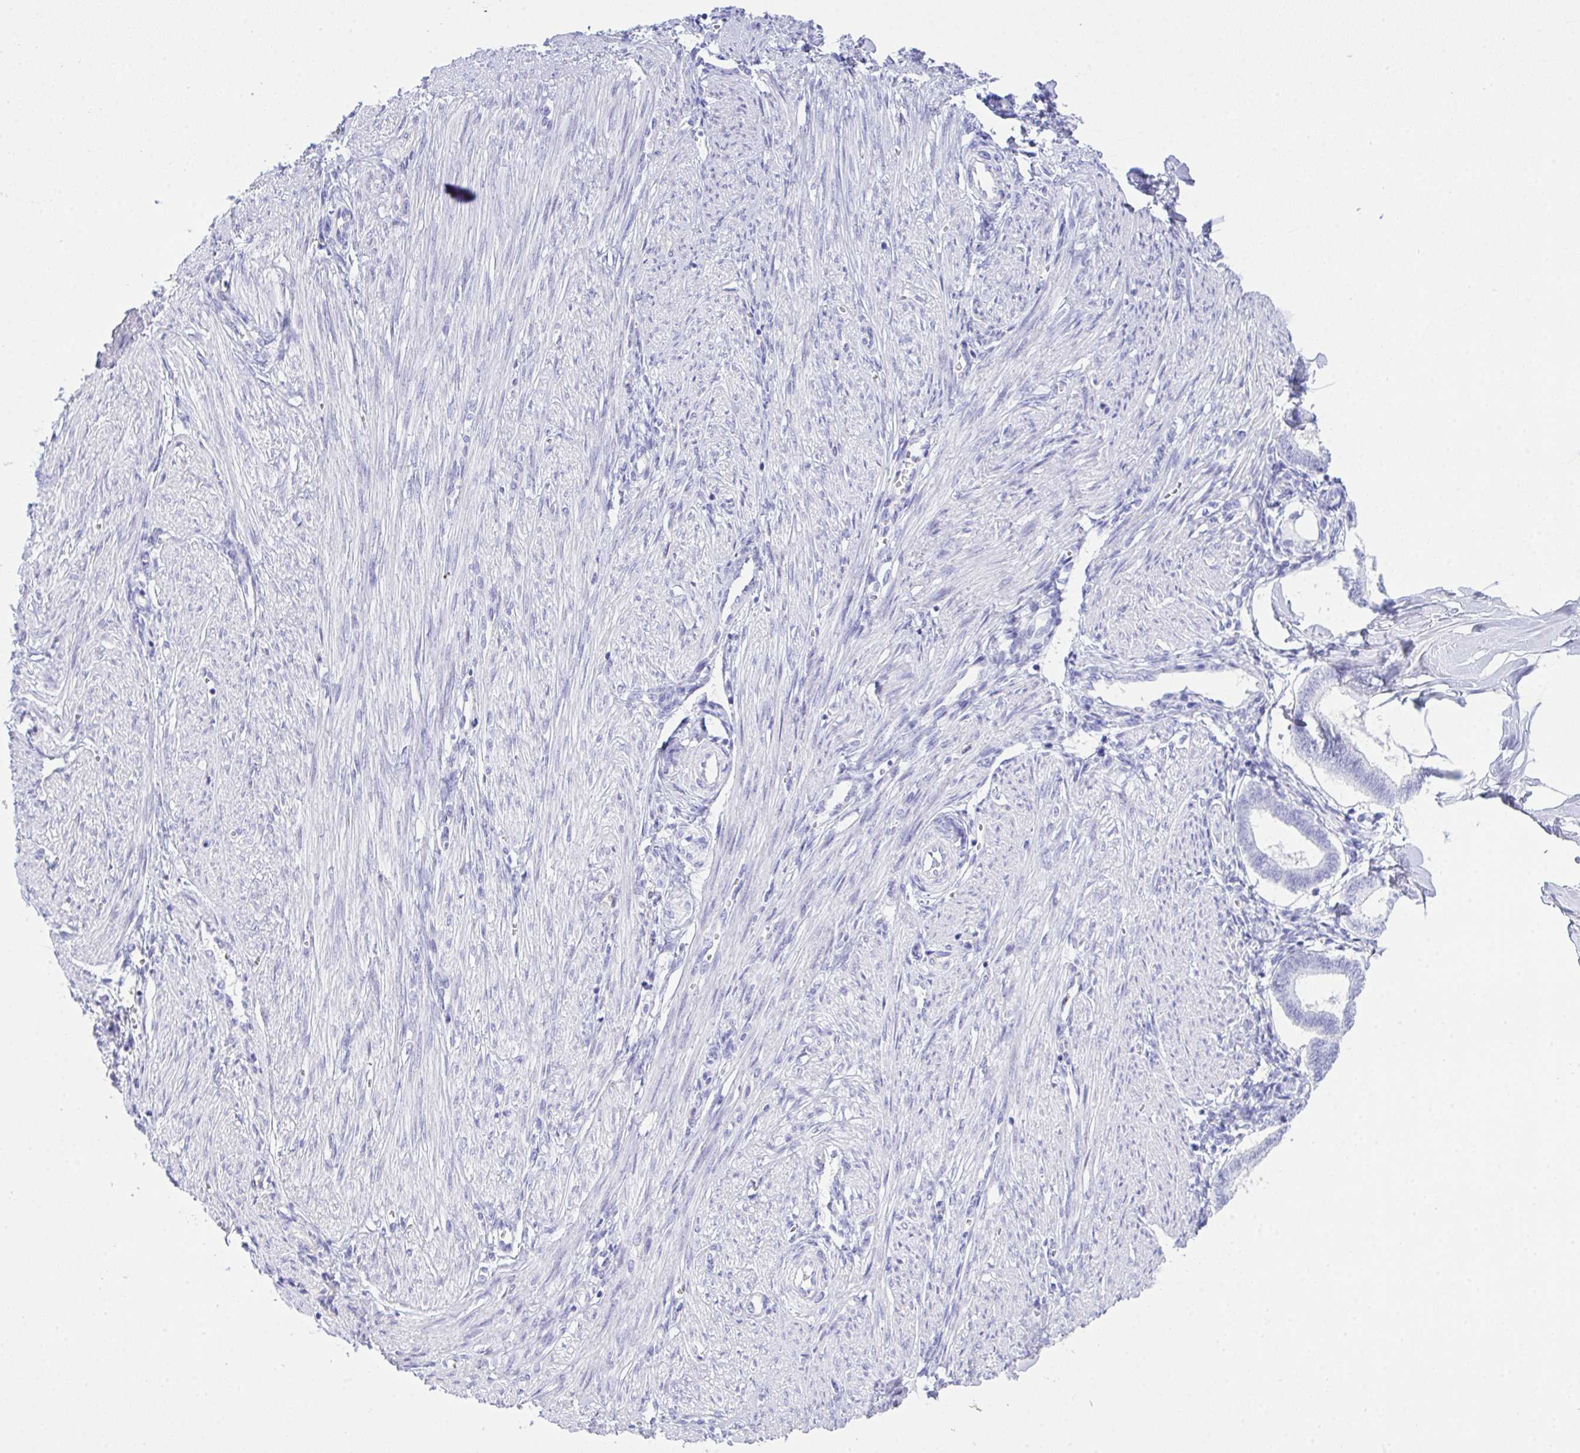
{"staining": {"intensity": "negative", "quantity": "none", "location": "none"}, "tissue": "endometrium", "cell_type": "Cells in endometrial stroma", "image_type": "normal", "snomed": [{"axis": "morphology", "description": "Normal tissue, NOS"}, {"axis": "topography", "description": "Endometrium"}], "caption": "Micrograph shows no protein staining in cells in endometrial stroma of benign endometrium.", "gene": "AKR1D1", "patient": {"sex": "female", "age": 24}}